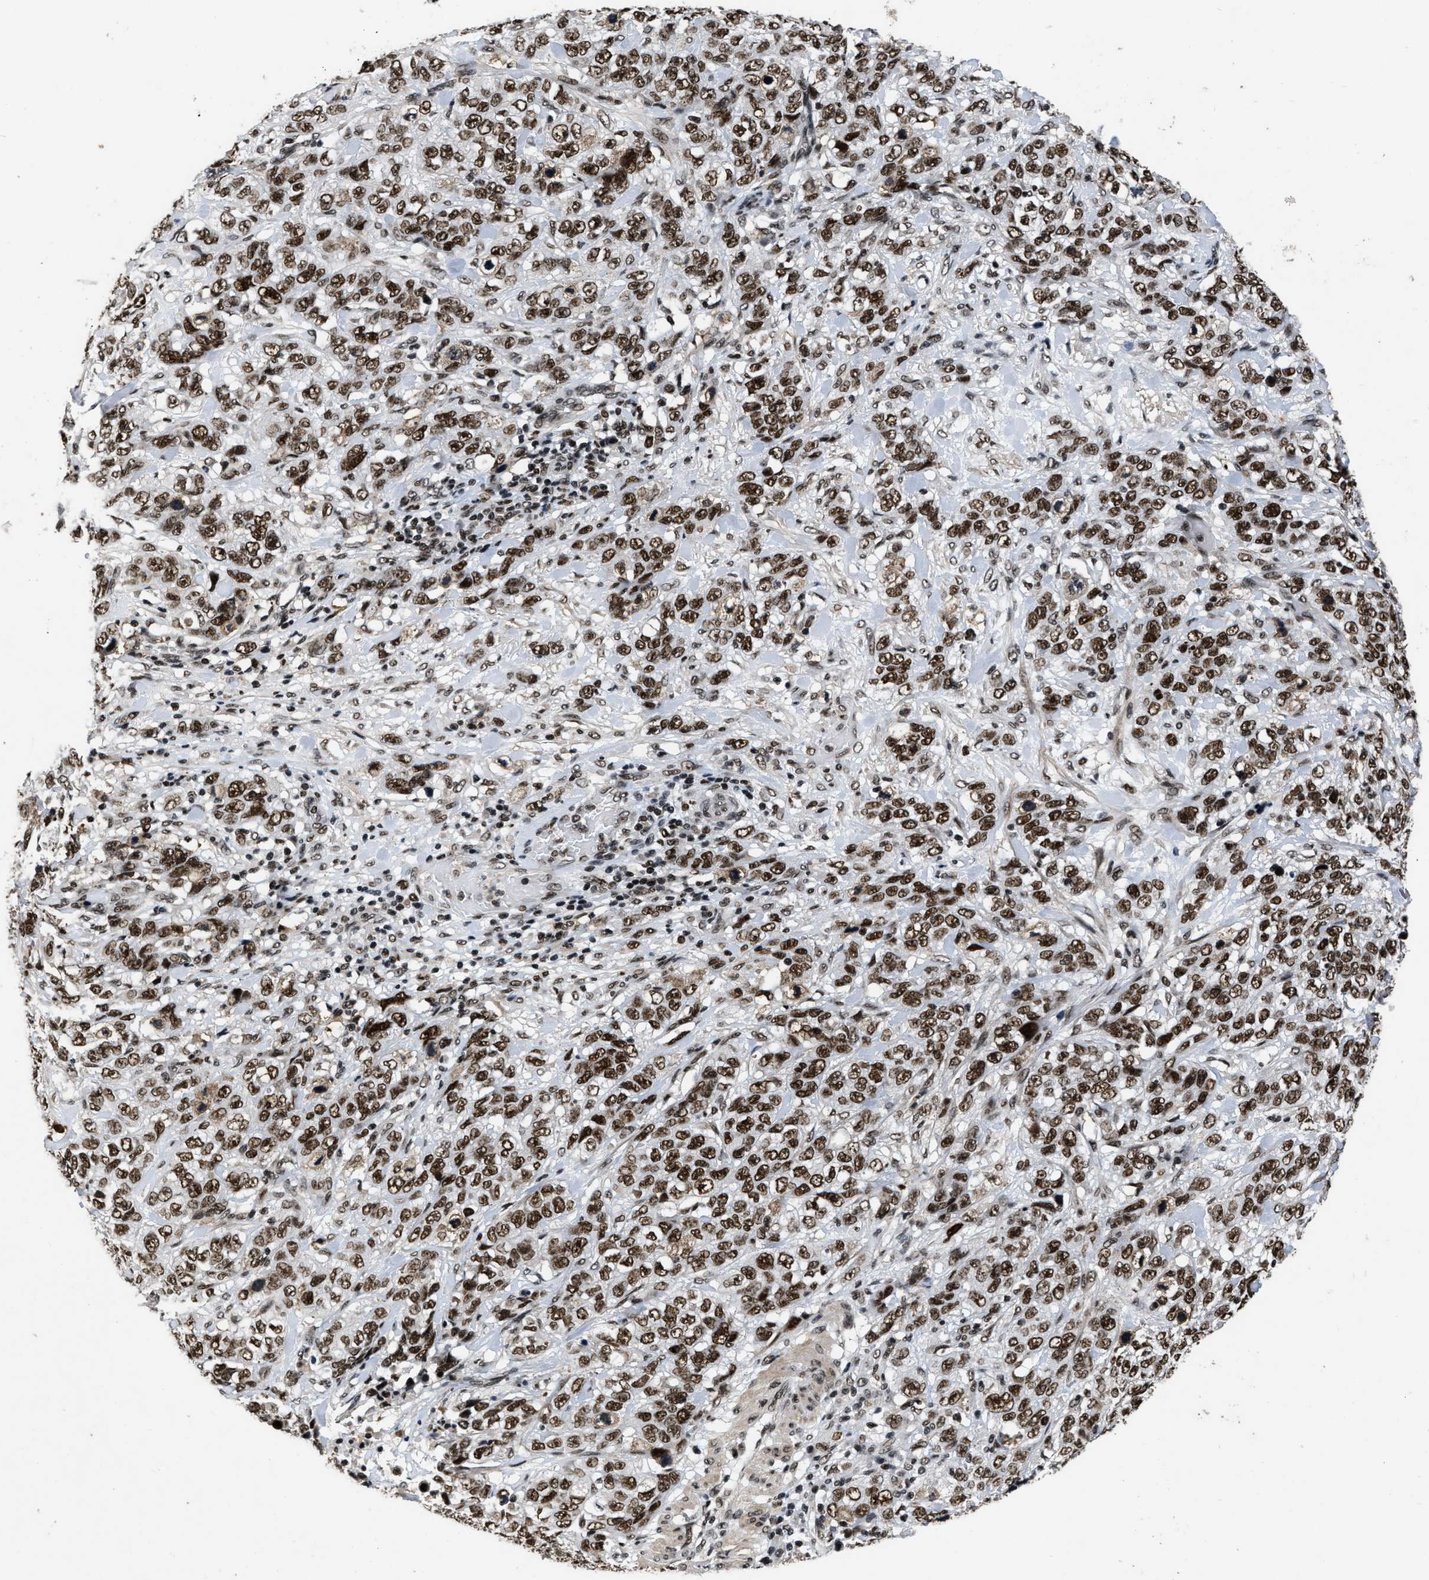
{"staining": {"intensity": "strong", "quantity": ">75%", "location": "nuclear"}, "tissue": "stomach cancer", "cell_type": "Tumor cells", "image_type": "cancer", "snomed": [{"axis": "morphology", "description": "Adenocarcinoma, NOS"}, {"axis": "topography", "description": "Stomach"}], "caption": "This histopathology image exhibits IHC staining of adenocarcinoma (stomach), with high strong nuclear positivity in approximately >75% of tumor cells.", "gene": "SMARCB1", "patient": {"sex": "male", "age": 48}}